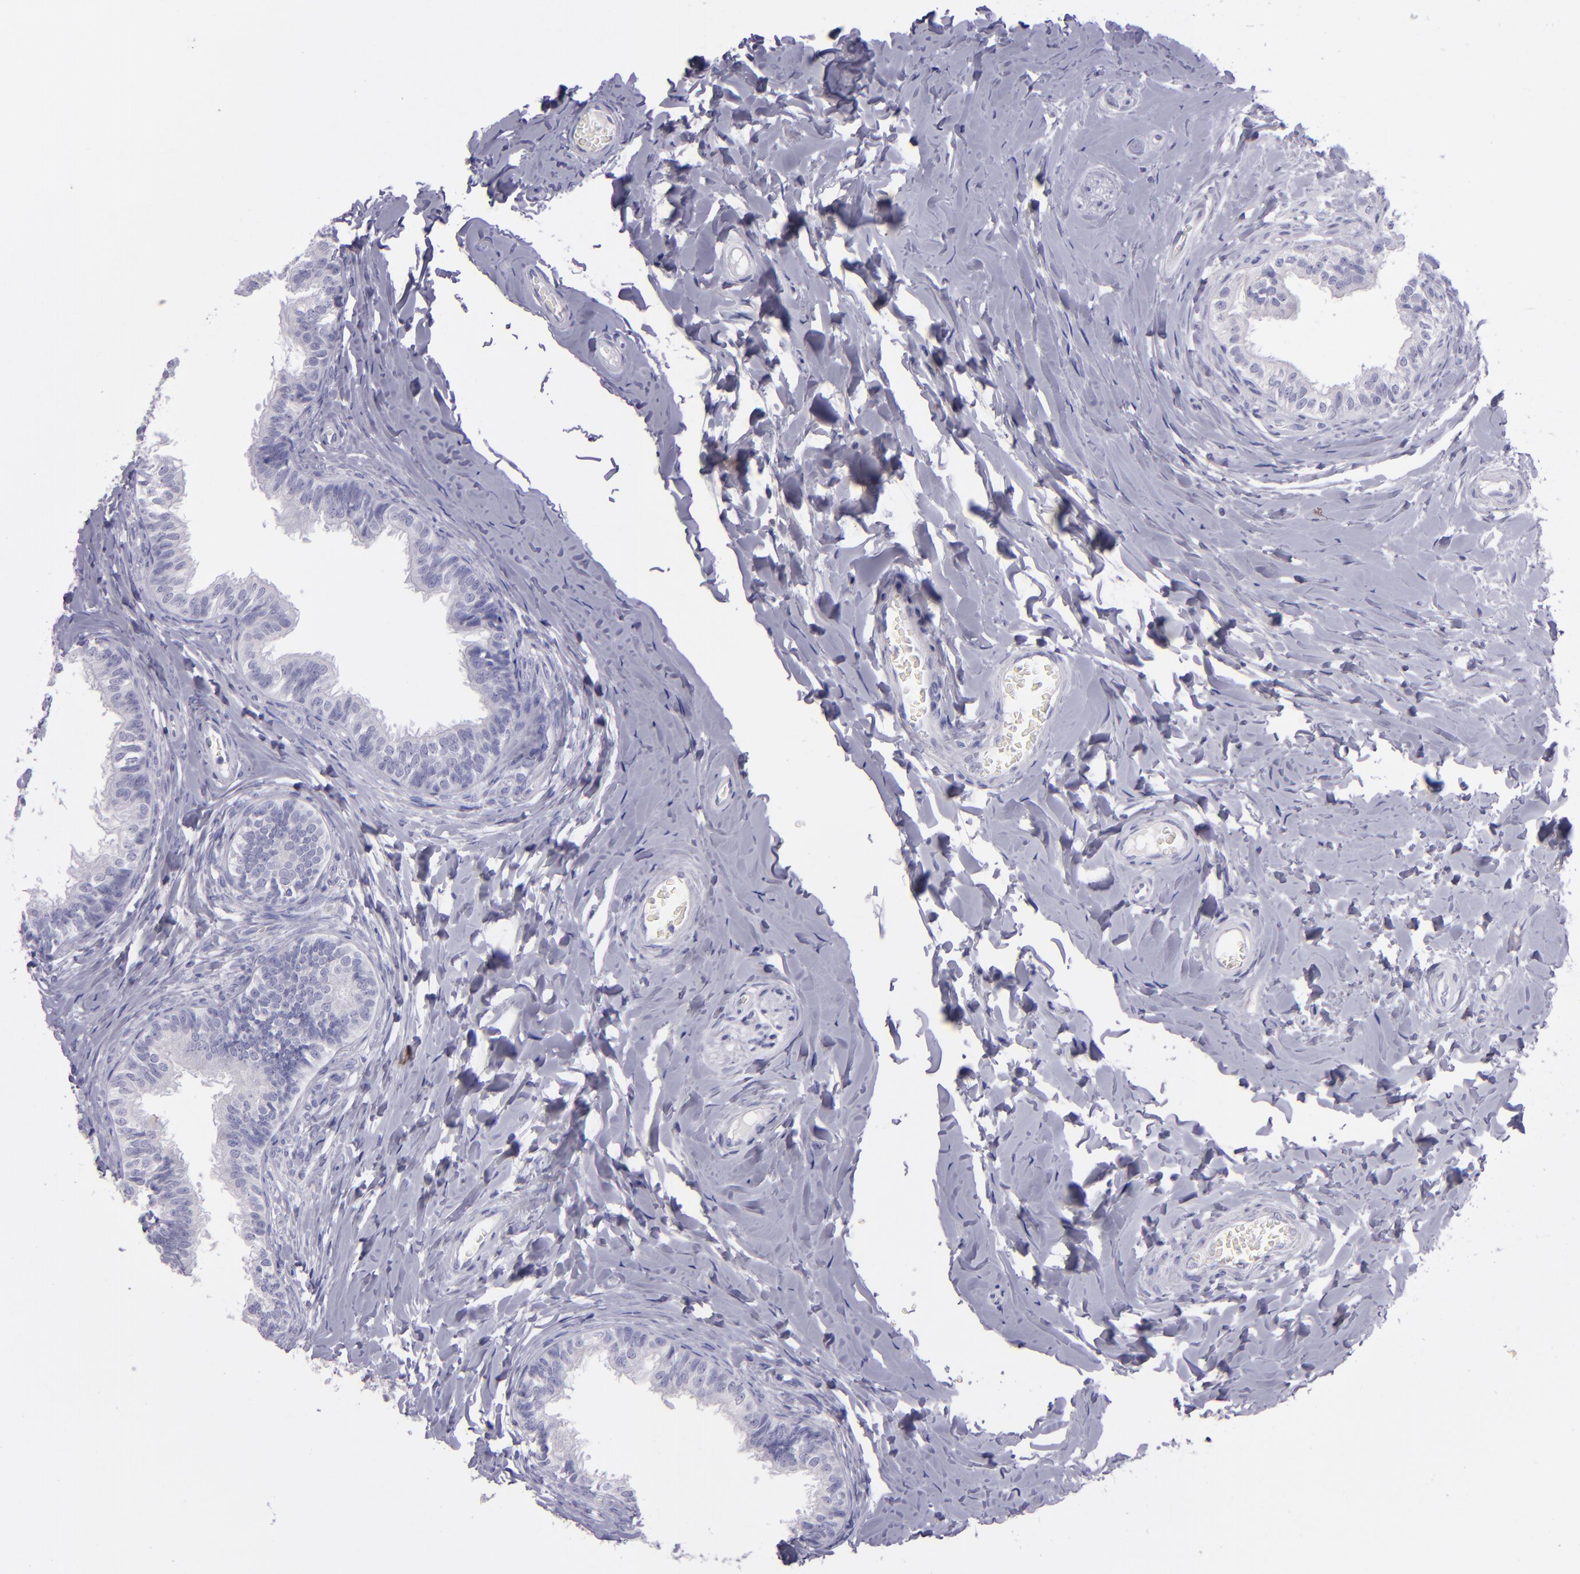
{"staining": {"intensity": "negative", "quantity": "none", "location": "none"}, "tissue": "epididymis", "cell_type": "Glandular cells", "image_type": "normal", "snomed": [{"axis": "morphology", "description": "Normal tissue, NOS"}, {"axis": "topography", "description": "Soft tissue"}, {"axis": "topography", "description": "Epididymis"}], "caption": "Protein analysis of unremarkable epididymis shows no significant positivity in glandular cells.", "gene": "TNNT3", "patient": {"sex": "male", "age": 26}}